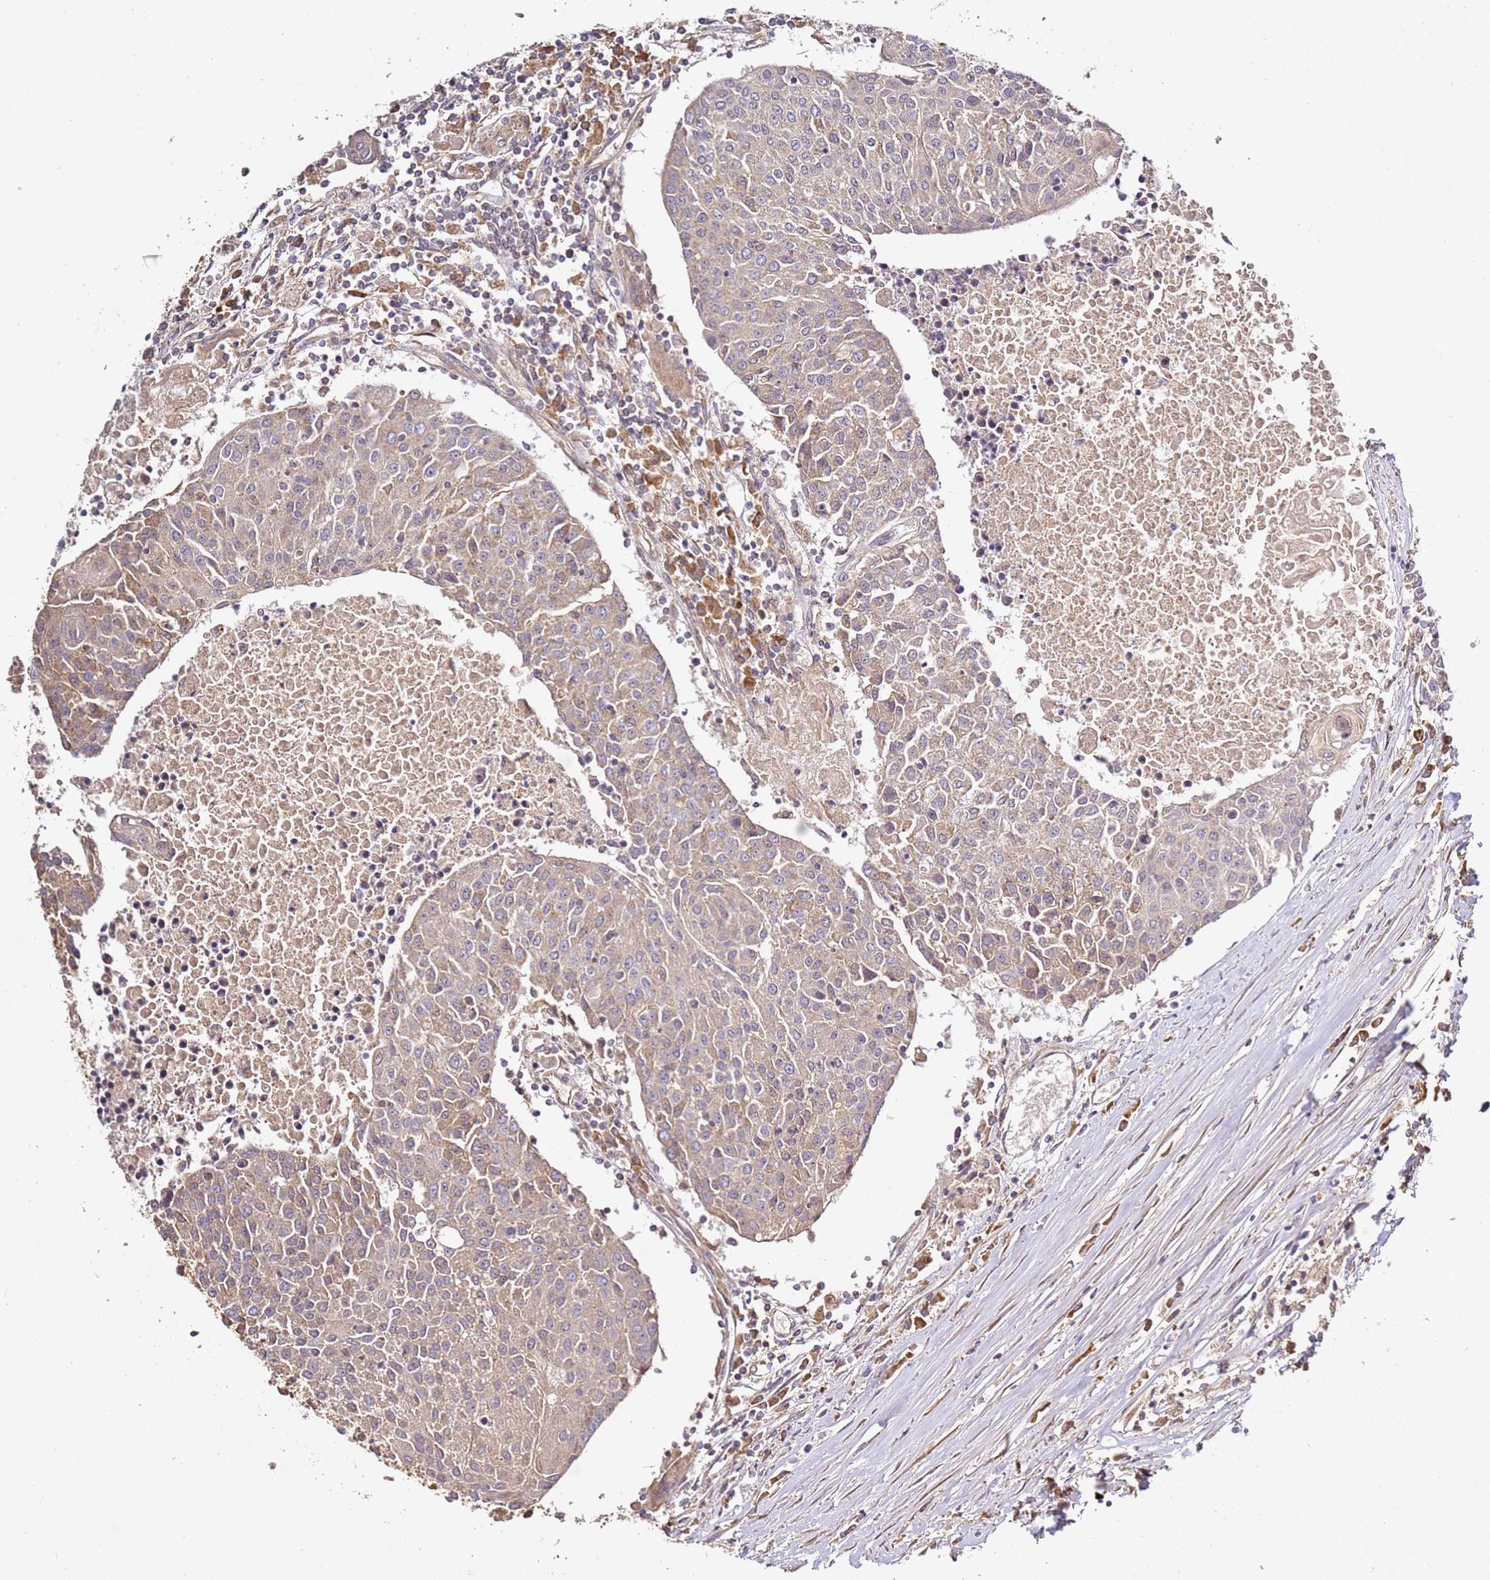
{"staining": {"intensity": "weak", "quantity": "25%-75%", "location": "cytoplasmic/membranous"}, "tissue": "urothelial cancer", "cell_type": "Tumor cells", "image_type": "cancer", "snomed": [{"axis": "morphology", "description": "Urothelial carcinoma, High grade"}, {"axis": "topography", "description": "Urinary bladder"}], "caption": "High-power microscopy captured an immunohistochemistry photomicrograph of high-grade urothelial carcinoma, revealing weak cytoplasmic/membranous staining in about 25%-75% of tumor cells.", "gene": "OSBPL2", "patient": {"sex": "female", "age": 85}}